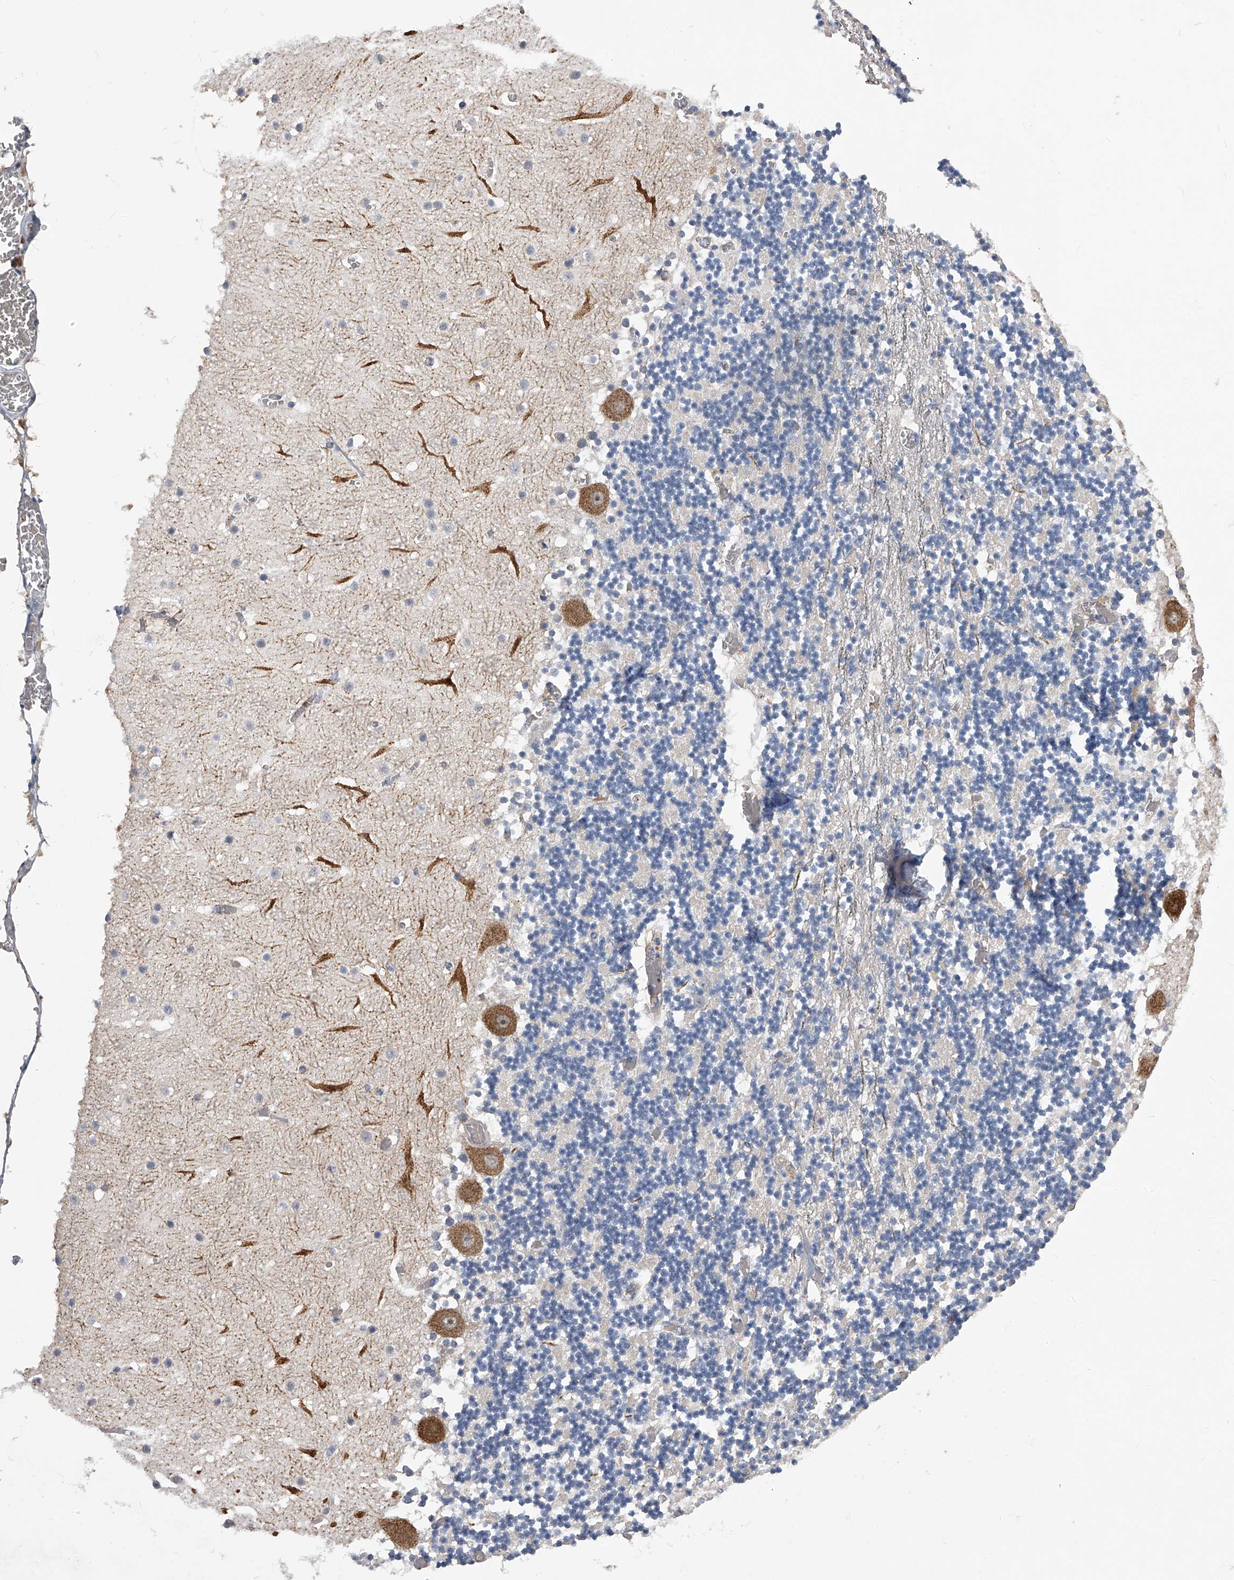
{"staining": {"intensity": "negative", "quantity": "none", "location": "none"}, "tissue": "cerebellum", "cell_type": "Cells in granular layer", "image_type": "normal", "snomed": [{"axis": "morphology", "description": "Normal tissue, NOS"}, {"axis": "topography", "description": "Cerebellum"}], "caption": "A micrograph of cerebellum stained for a protein shows no brown staining in cells in granular layer. Nuclei are stained in blue.", "gene": "MDN1", "patient": {"sex": "female", "age": 28}}